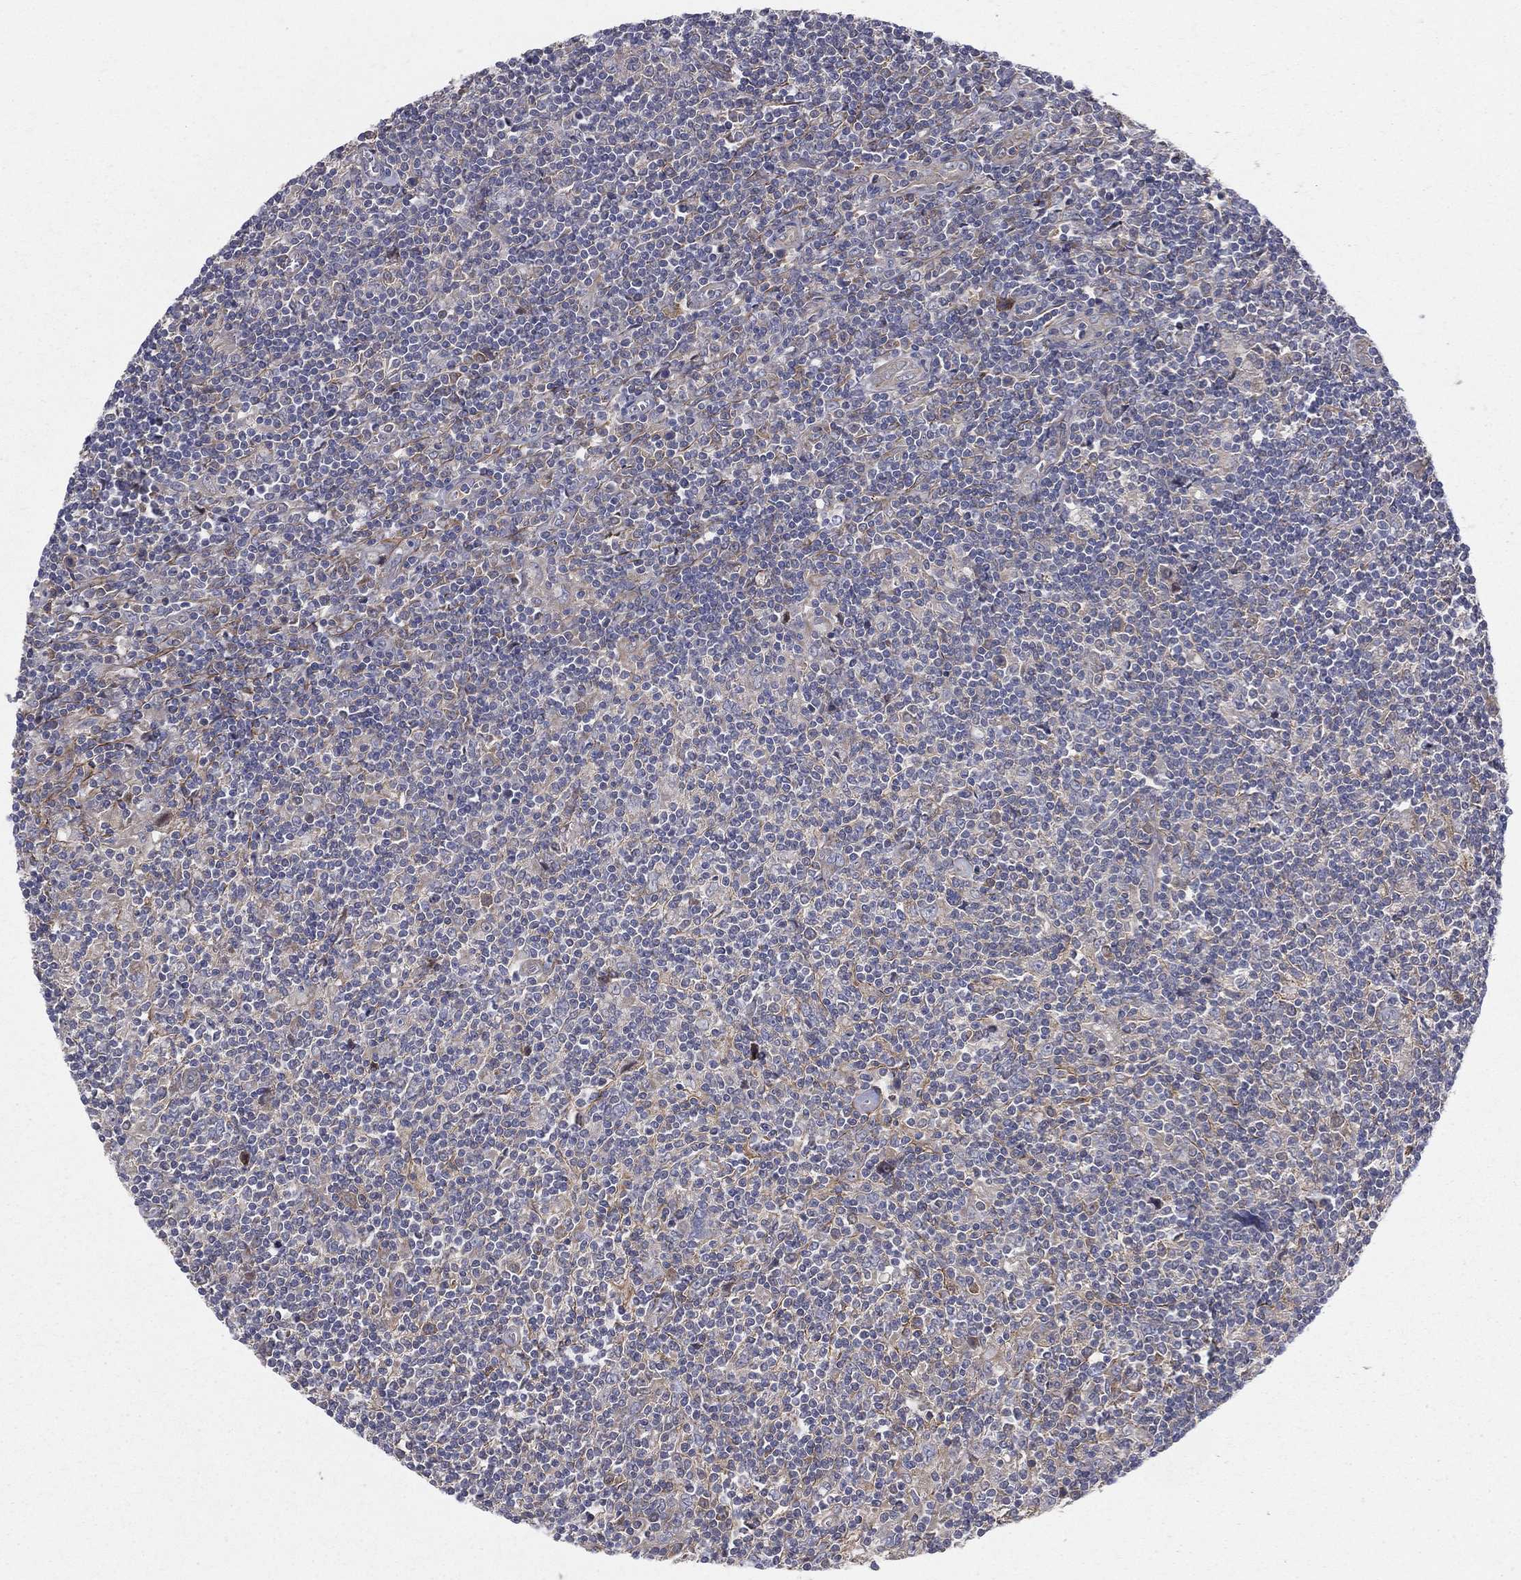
{"staining": {"intensity": "weak", "quantity": "<25%", "location": "cytoplasmic/membranous"}, "tissue": "lymphoma", "cell_type": "Tumor cells", "image_type": "cancer", "snomed": [{"axis": "morphology", "description": "Hodgkin's disease, NOS"}, {"axis": "topography", "description": "Lymph node"}], "caption": "Micrograph shows no significant protein positivity in tumor cells of Hodgkin's disease.", "gene": "POMZP3", "patient": {"sex": "male", "age": 40}}